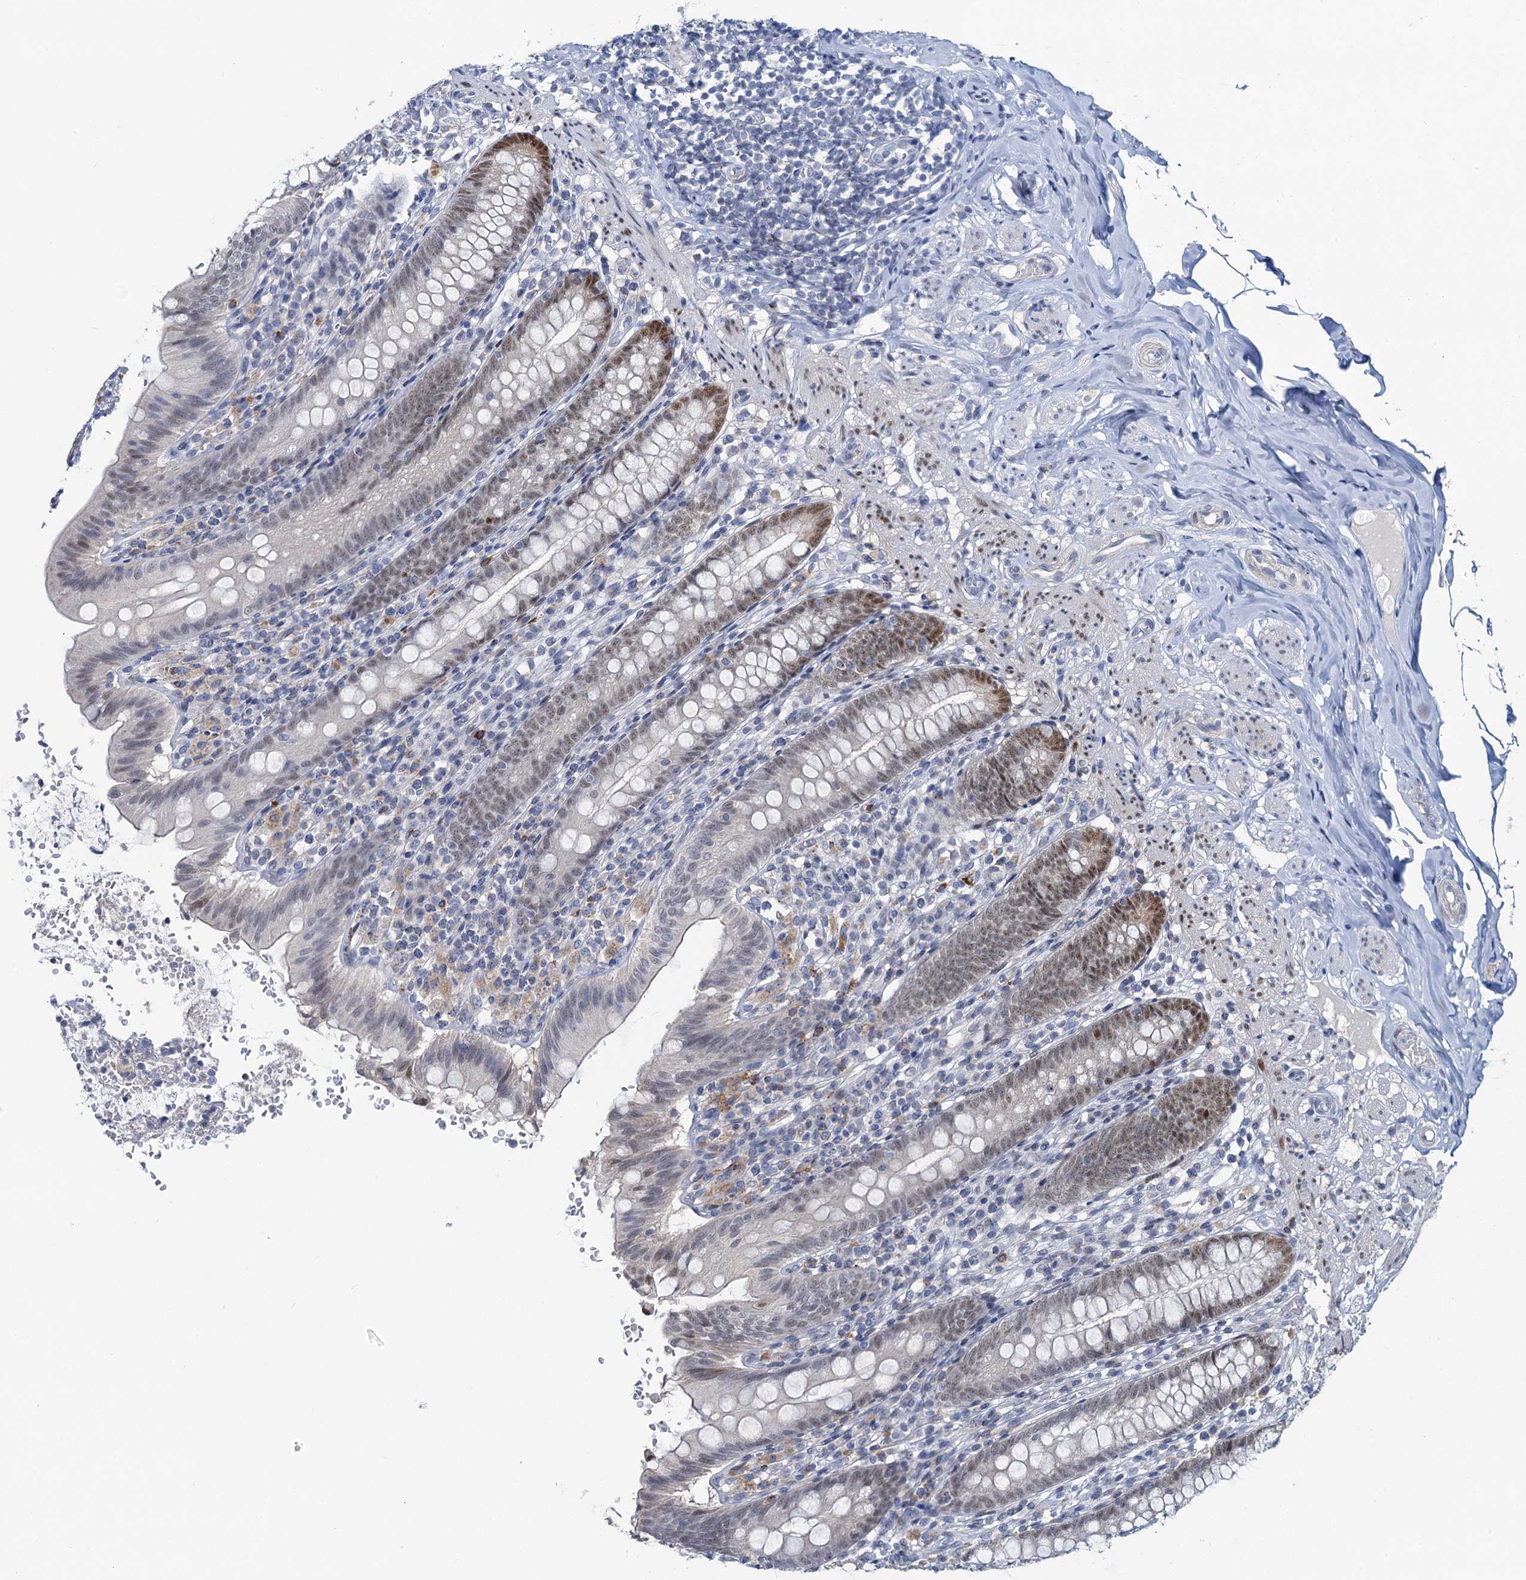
{"staining": {"intensity": "weak", "quantity": "25%-75%", "location": "nuclear"}, "tissue": "appendix", "cell_type": "Glandular cells", "image_type": "normal", "snomed": [{"axis": "morphology", "description": "Normal tissue, NOS"}, {"axis": "topography", "description": "Appendix"}], "caption": "Weak nuclear protein positivity is seen in about 25%-75% of glandular cells in appendix.", "gene": "TOX3", "patient": {"sex": "male", "age": 55}}